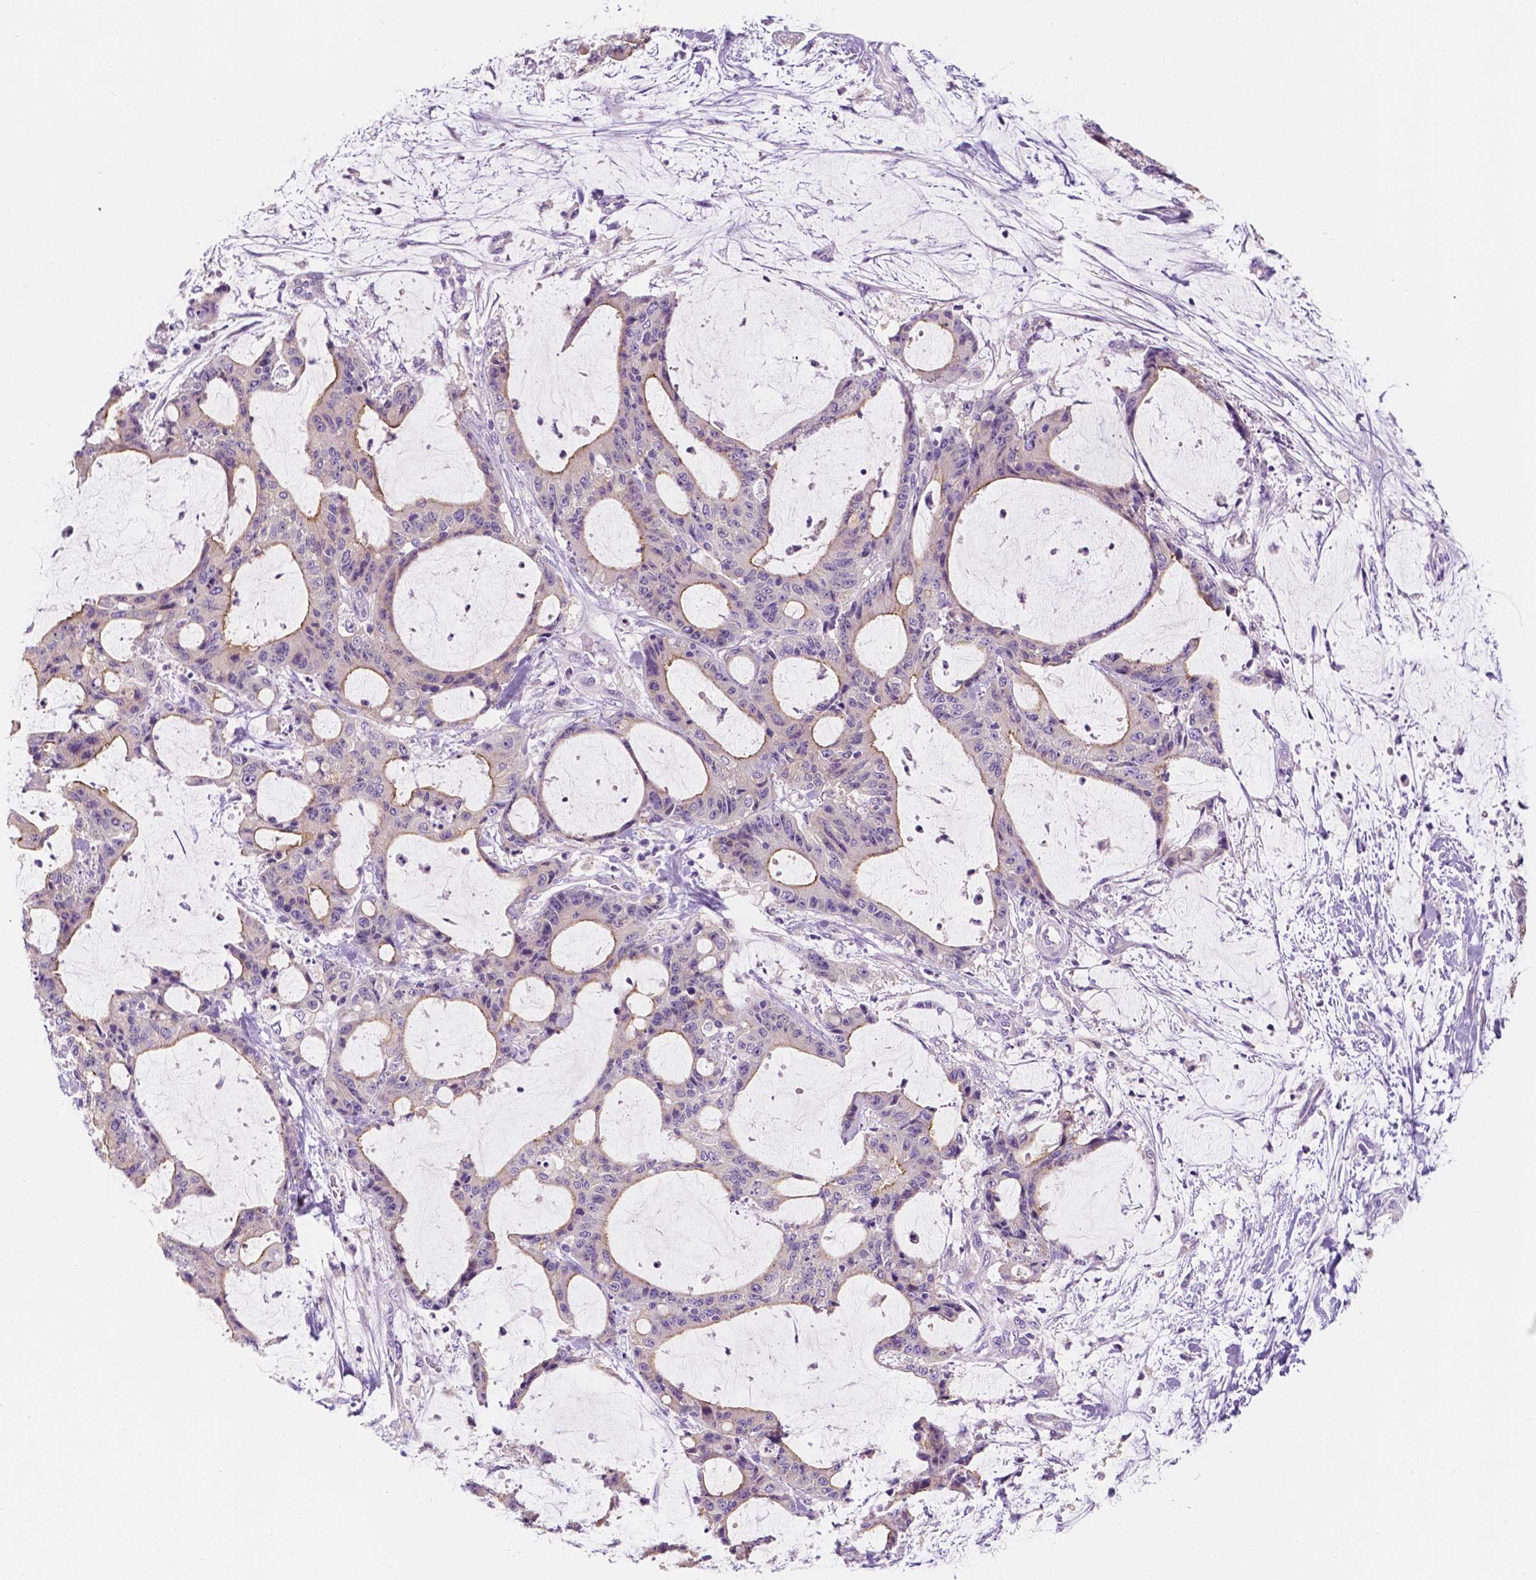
{"staining": {"intensity": "negative", "quantity": "none", "location": "none"}, "tissue": "liver cancer", "cell_type": "Tumor cells", "image_type": "cancer", "snomed": [{"axis": "morphology", "description": "Cholangiocarcinoma"}, {"axis": "topography", "description": "Liver"}], "caption": "DAB (3,3'-diaminobenzidine) immunohistochemical staining of human liver cancer (cholangiocarcinoma) exhibits no significant staining in tumor cells.", "gene": "SIRT2", "patient": {"sex": "female", "age": 73}}